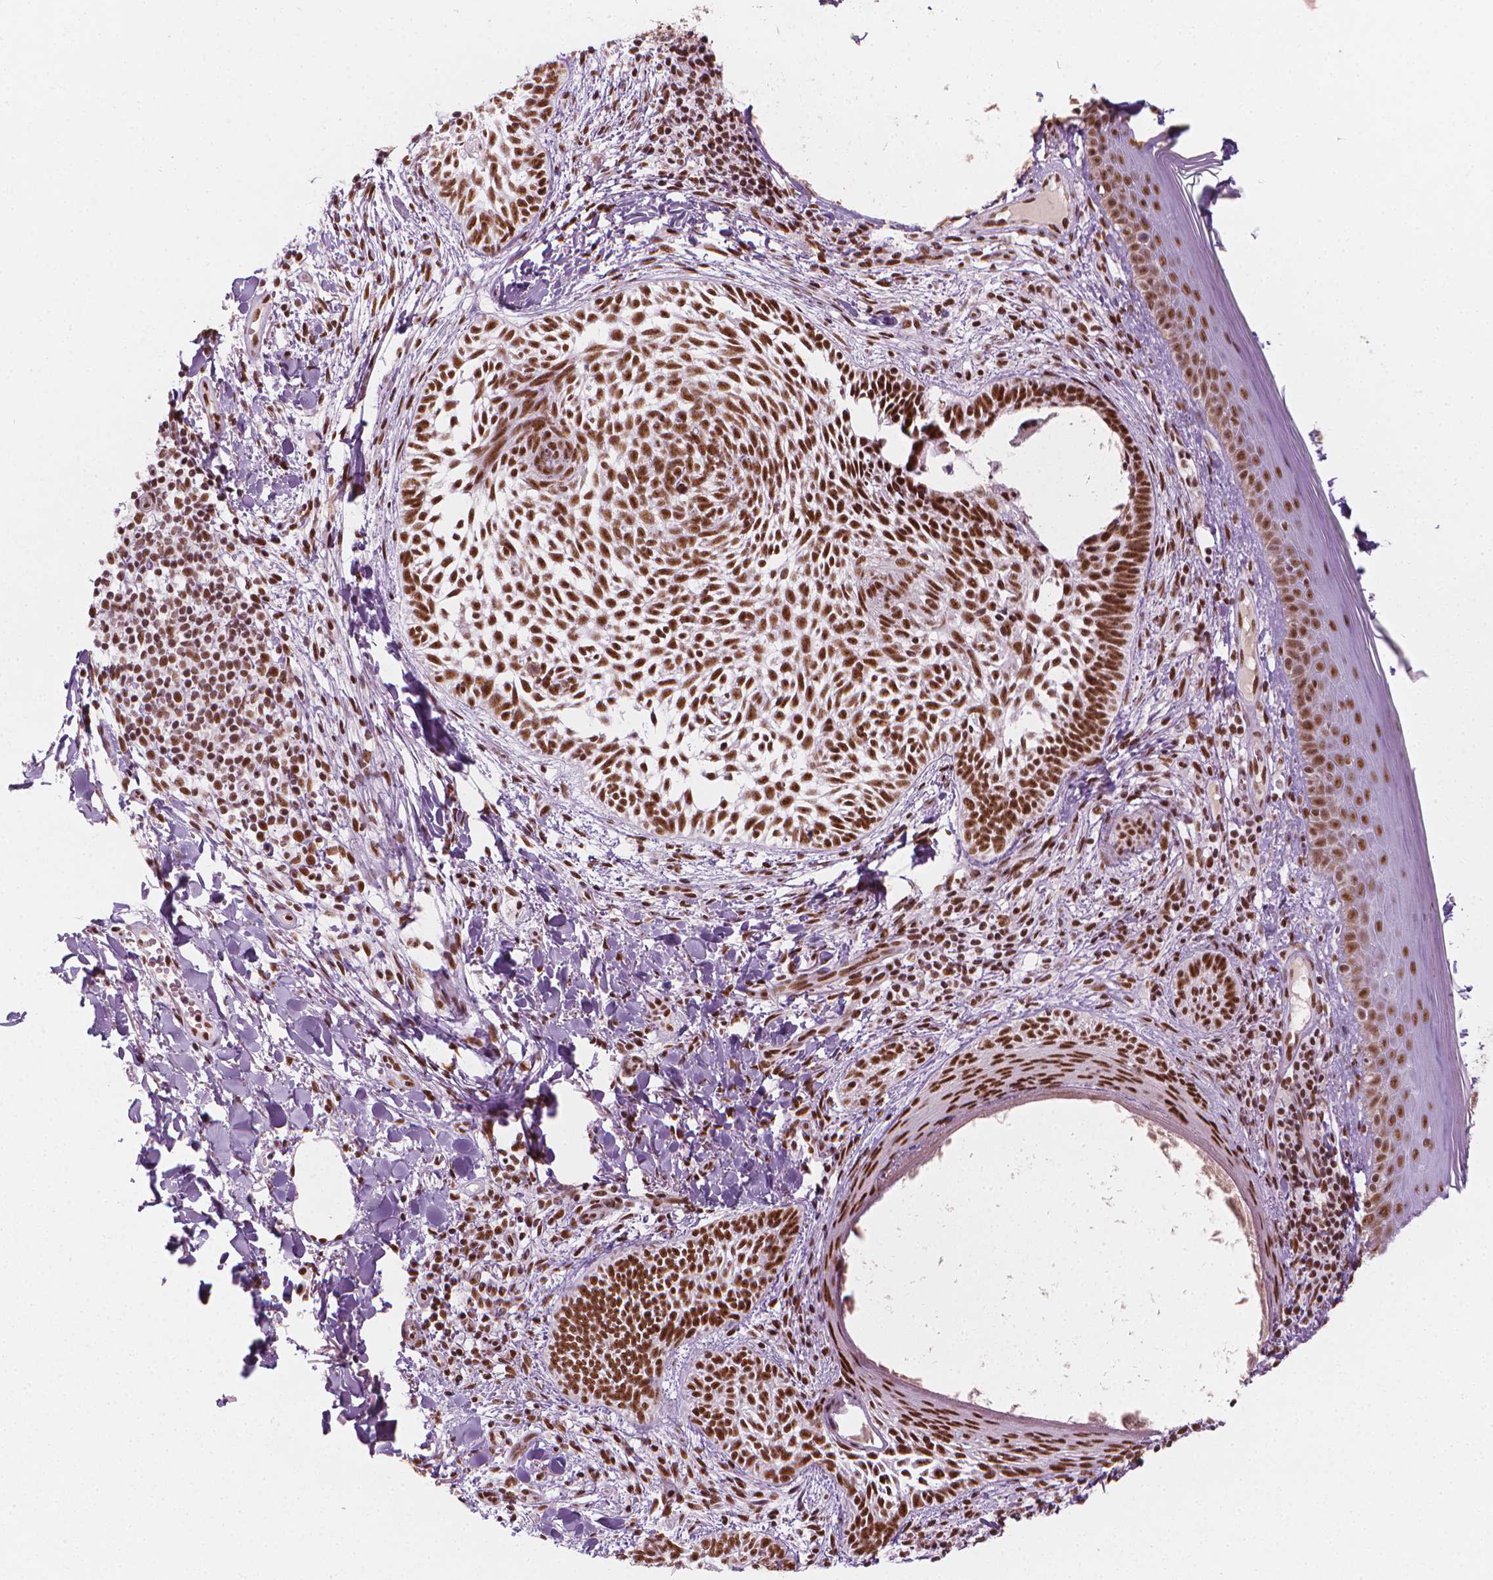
{"staining": {"intensity": "strong", "quantity": ">75%", "location": "nuclear"}, "tissue": "skin cancer", "cell_type": "Tumor cells", "image_type": "cancer", "snomed": [{"axis": "morphology", "description": "Normal tissue, NOS"}, {"axis": "morphology", "description": "Basal cell carcinoma"}, {"axis": "topography", "description": "Skin"}], "caption": "This micrograph exhibits IHC staining of human skin basal cell carcinoma, with high strong nuclear positivity in approximately >75% of tumor cells.", "gene": "ELF2", "patient": {"sex": "male", "age": 46}}